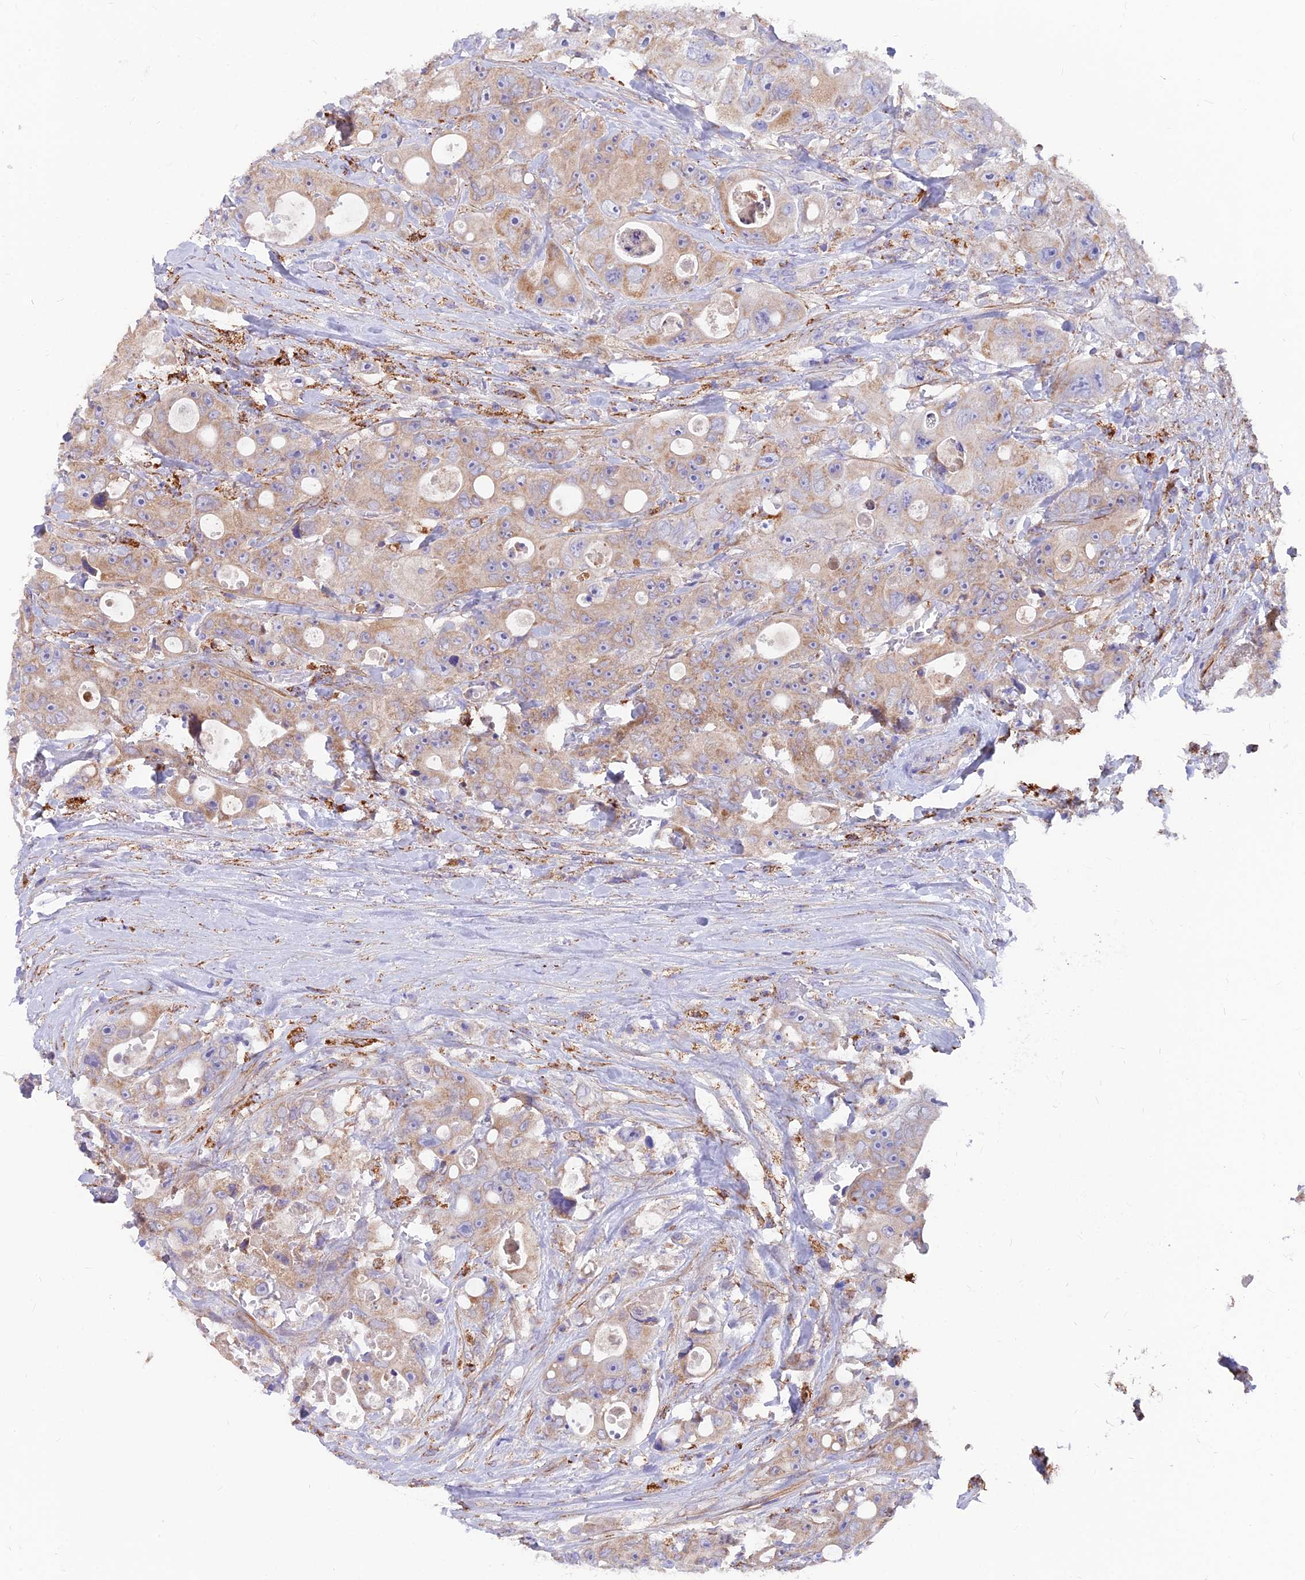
{"staining": {"intensity": "moderate", "quantity": "25%-75%", "location": "cytoplasmic/membranous"}, "tissue": "colorectal cancer", "cell_type": "Tumor cells", "image_type": "cancer", "snomed": [{"axis": "morphology", "description": "Adenocarcinoma, NOS"}, {"axis": "topography", "description": "Colon"}], "caption": "A photomicrograph of human adenocarcinoma (colorectal) stained for a protein exhibits moderate cytoplasmic/membranous brown staining in tumor cells.", "gene": "TIGD6", "patient": {"sex": "female", "age": 46}}